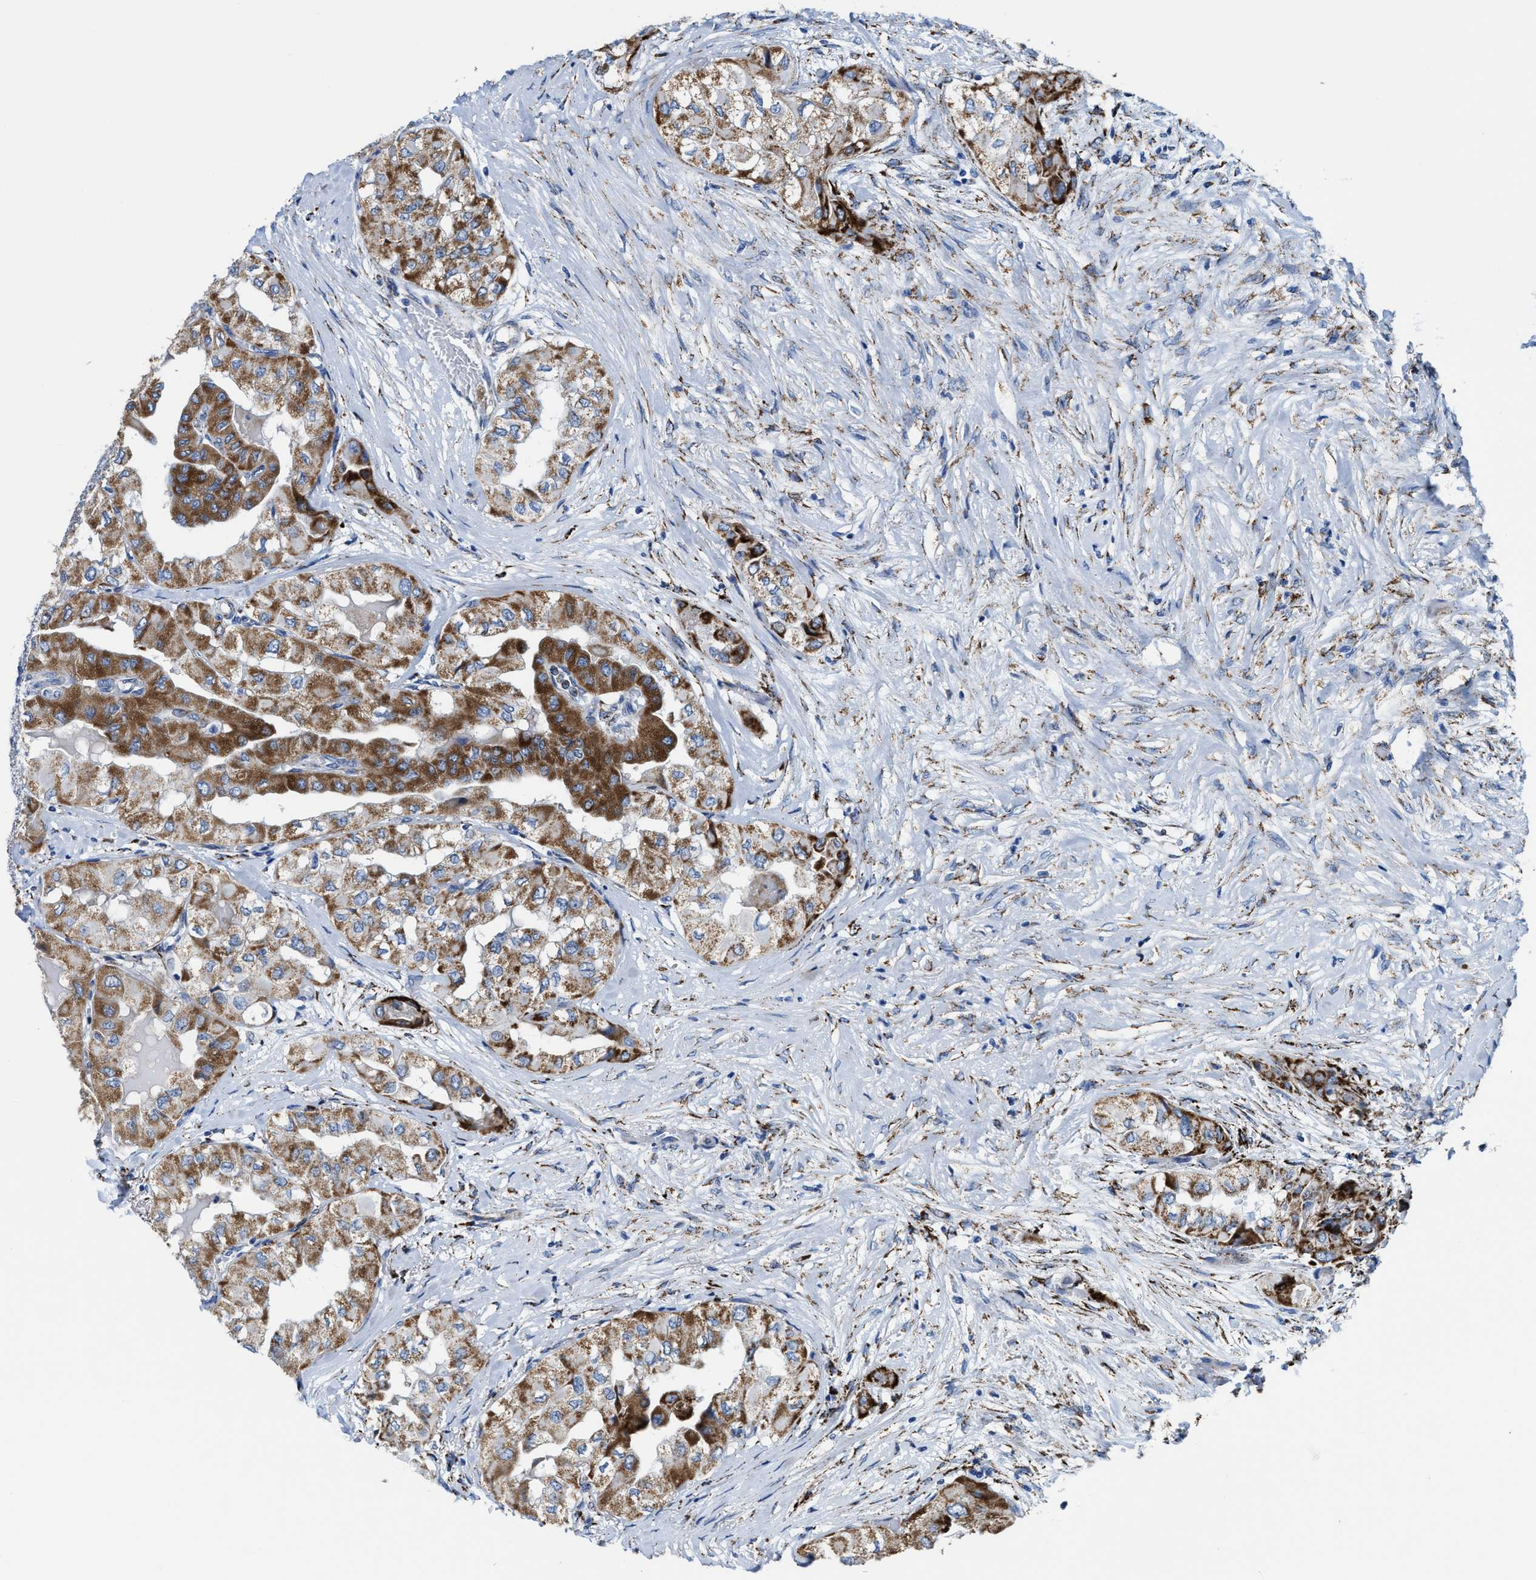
{"staining": {"intensity": "strong", "quantity": ">75%", "location": "cytoplasmic/membranous"}, "tissue": "thyroid cancer", "cell_type": "Tumor cells", "image_type": "cancer", "snomed": [{"axis": "morphology", "description": "Papillary adenocarcinoma, NOS"}, {"axis": "topography", "description": "Thyroid gland"}], "caption": "Human thyroid papillary adenocarcinoma stained for a protein (brown) displays strong cytoplasmic/membranous positive staining in approximately >75% of tumor cells.", "gene": "ALDH1B1", "patient": {"sex": "female", "age": 59}}